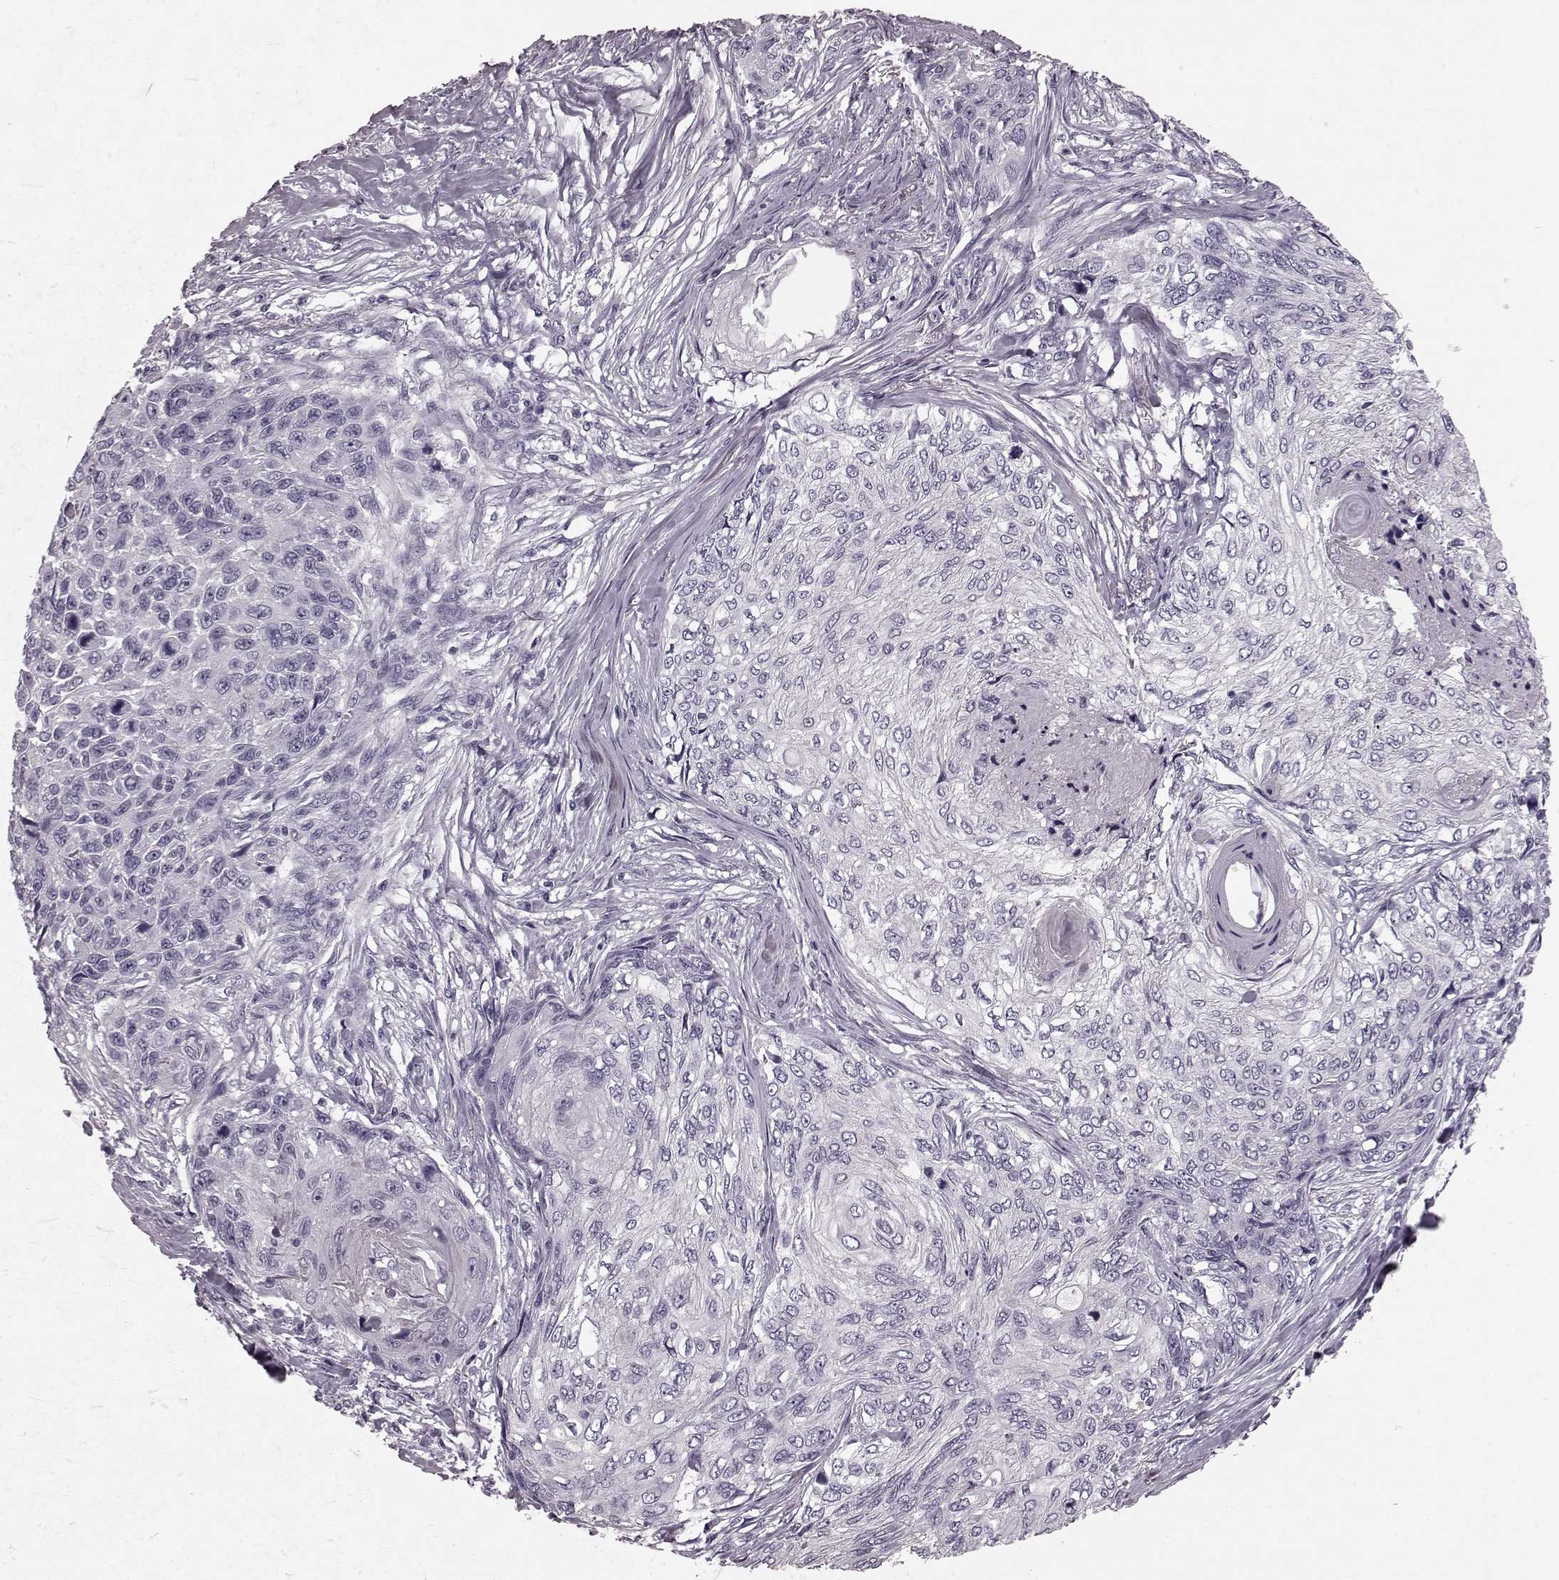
{"staining": {"intensity": "negative", "quantity": "none", "location": "none"}, "tissue": "skin cancer", "cell_type": "Tumor cells", "image_type": "cancer", "snomed": [{"axis": "morphology", "description": "Squamous cell carcinoma, NOS"}, {"axis": "topography", "description": "Skin"}], "caption": "A high-resolution micrograph shows immunohistochemistry staining of squamous cell carcinoma (skin), which reveals no significant staining in tumor cells. The staining was performed using DAB to visualize the protein expression in brown, while the nuclei were stained in blue with hematoxylin (Magnification: 20x).", "gene": "CST7", "patient": {"sex": "male", "age": 92}}